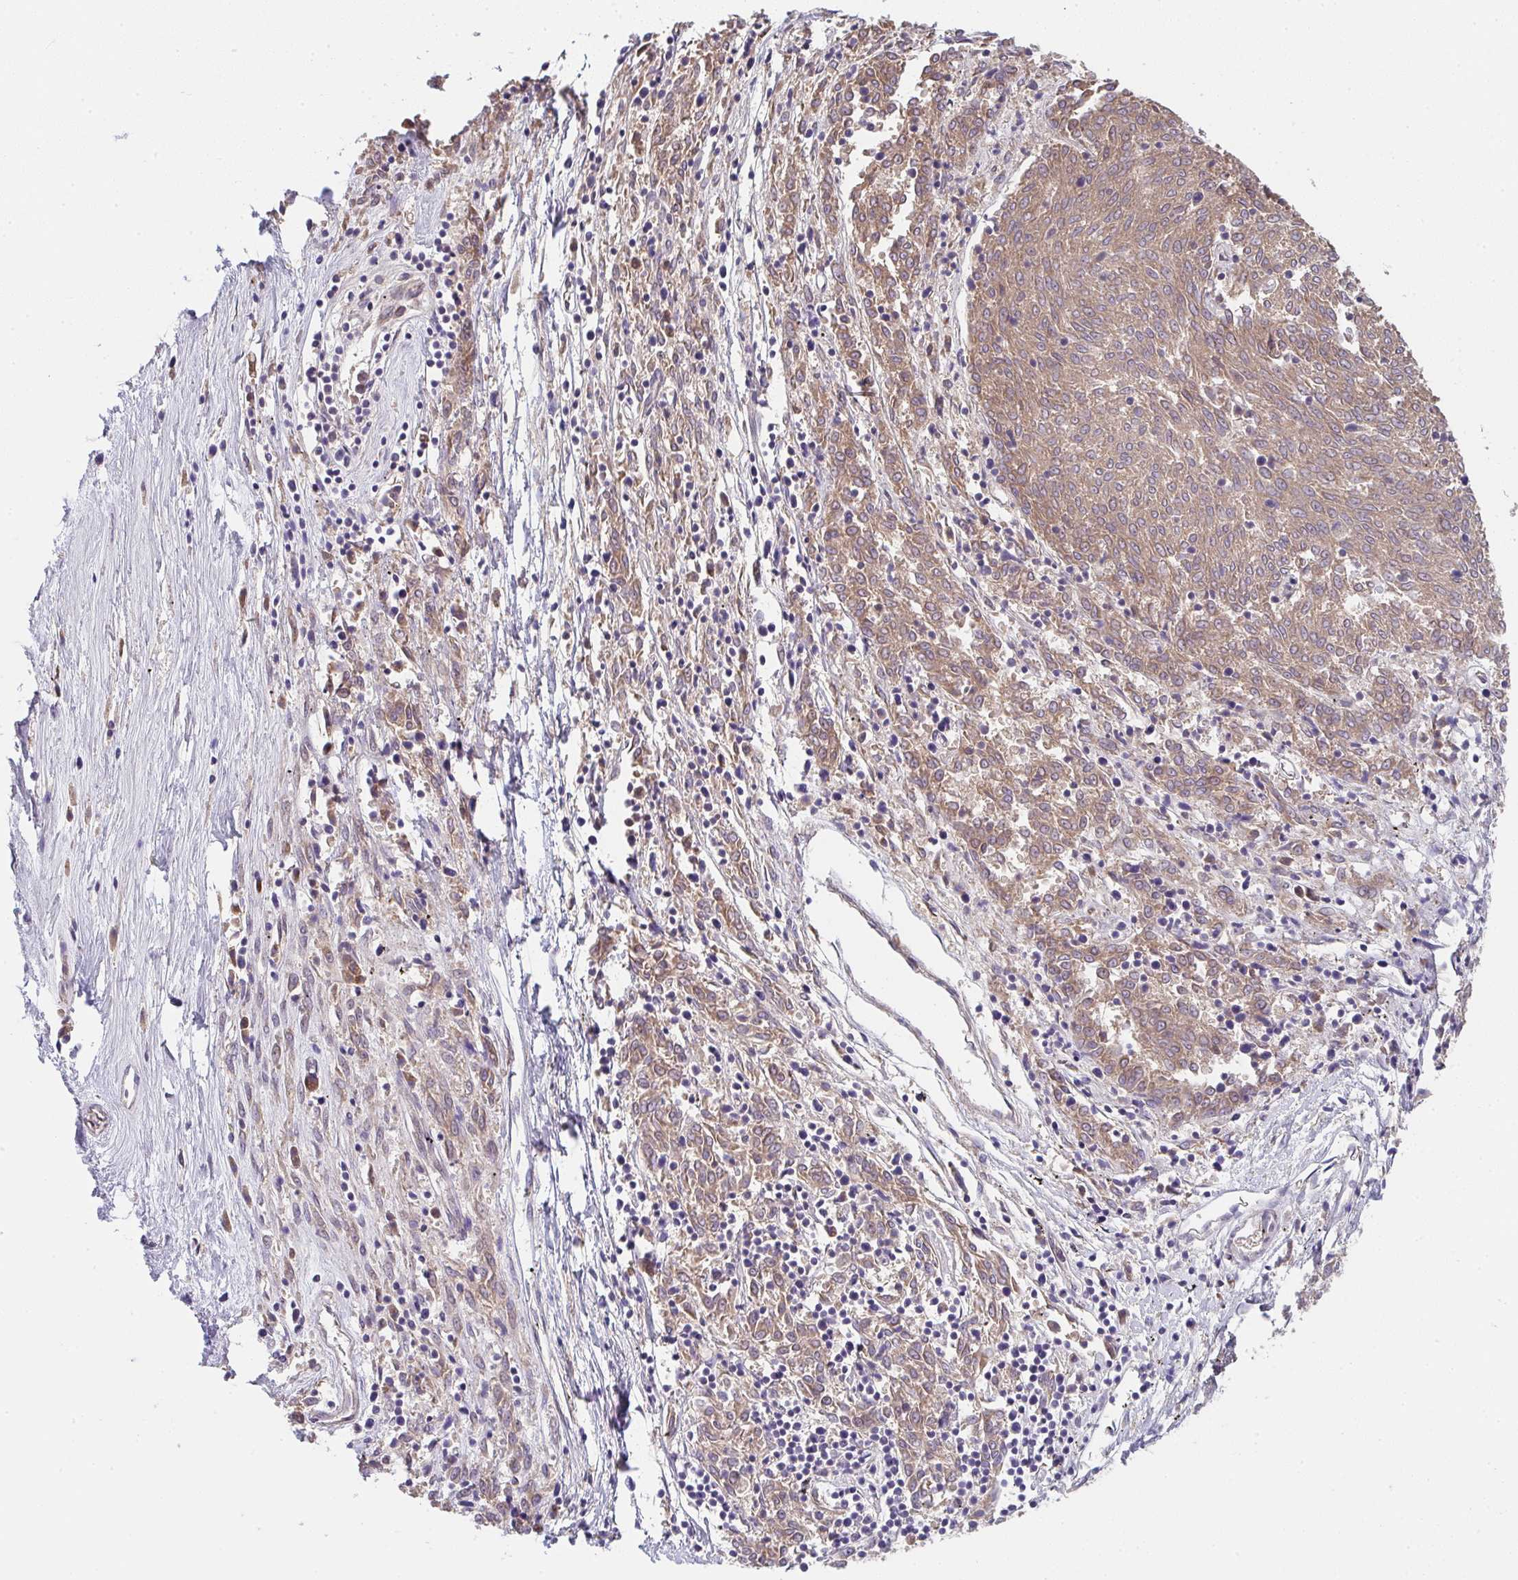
{"staining": {"intensity": "weak", "quantity": ">75%", "location": "cytoplasmic/membranous"}, "tissue": "melanoma", "cell_type": "Tumor cells", "image_type": "cancer", "snomed": [{"axis": "morphology", "description": "Malignant melanoma, NOS"}, {"axis": "topography", "description": "Skin"}], "caption": "Immunohistochemistry (IHC) (DAB (3,3'-diaminobenzidine)) staining of malignant melanoma shows weak cytoplasmic/membranous protein staining in approximately >75% of tumor cells. (DAB (3,3'-diaminobenzidine) IHC, brown staining for protein, blue staining for nuclei).", "gene": "TSPAN31", "patient": {"sex": "female", "age": 72}}